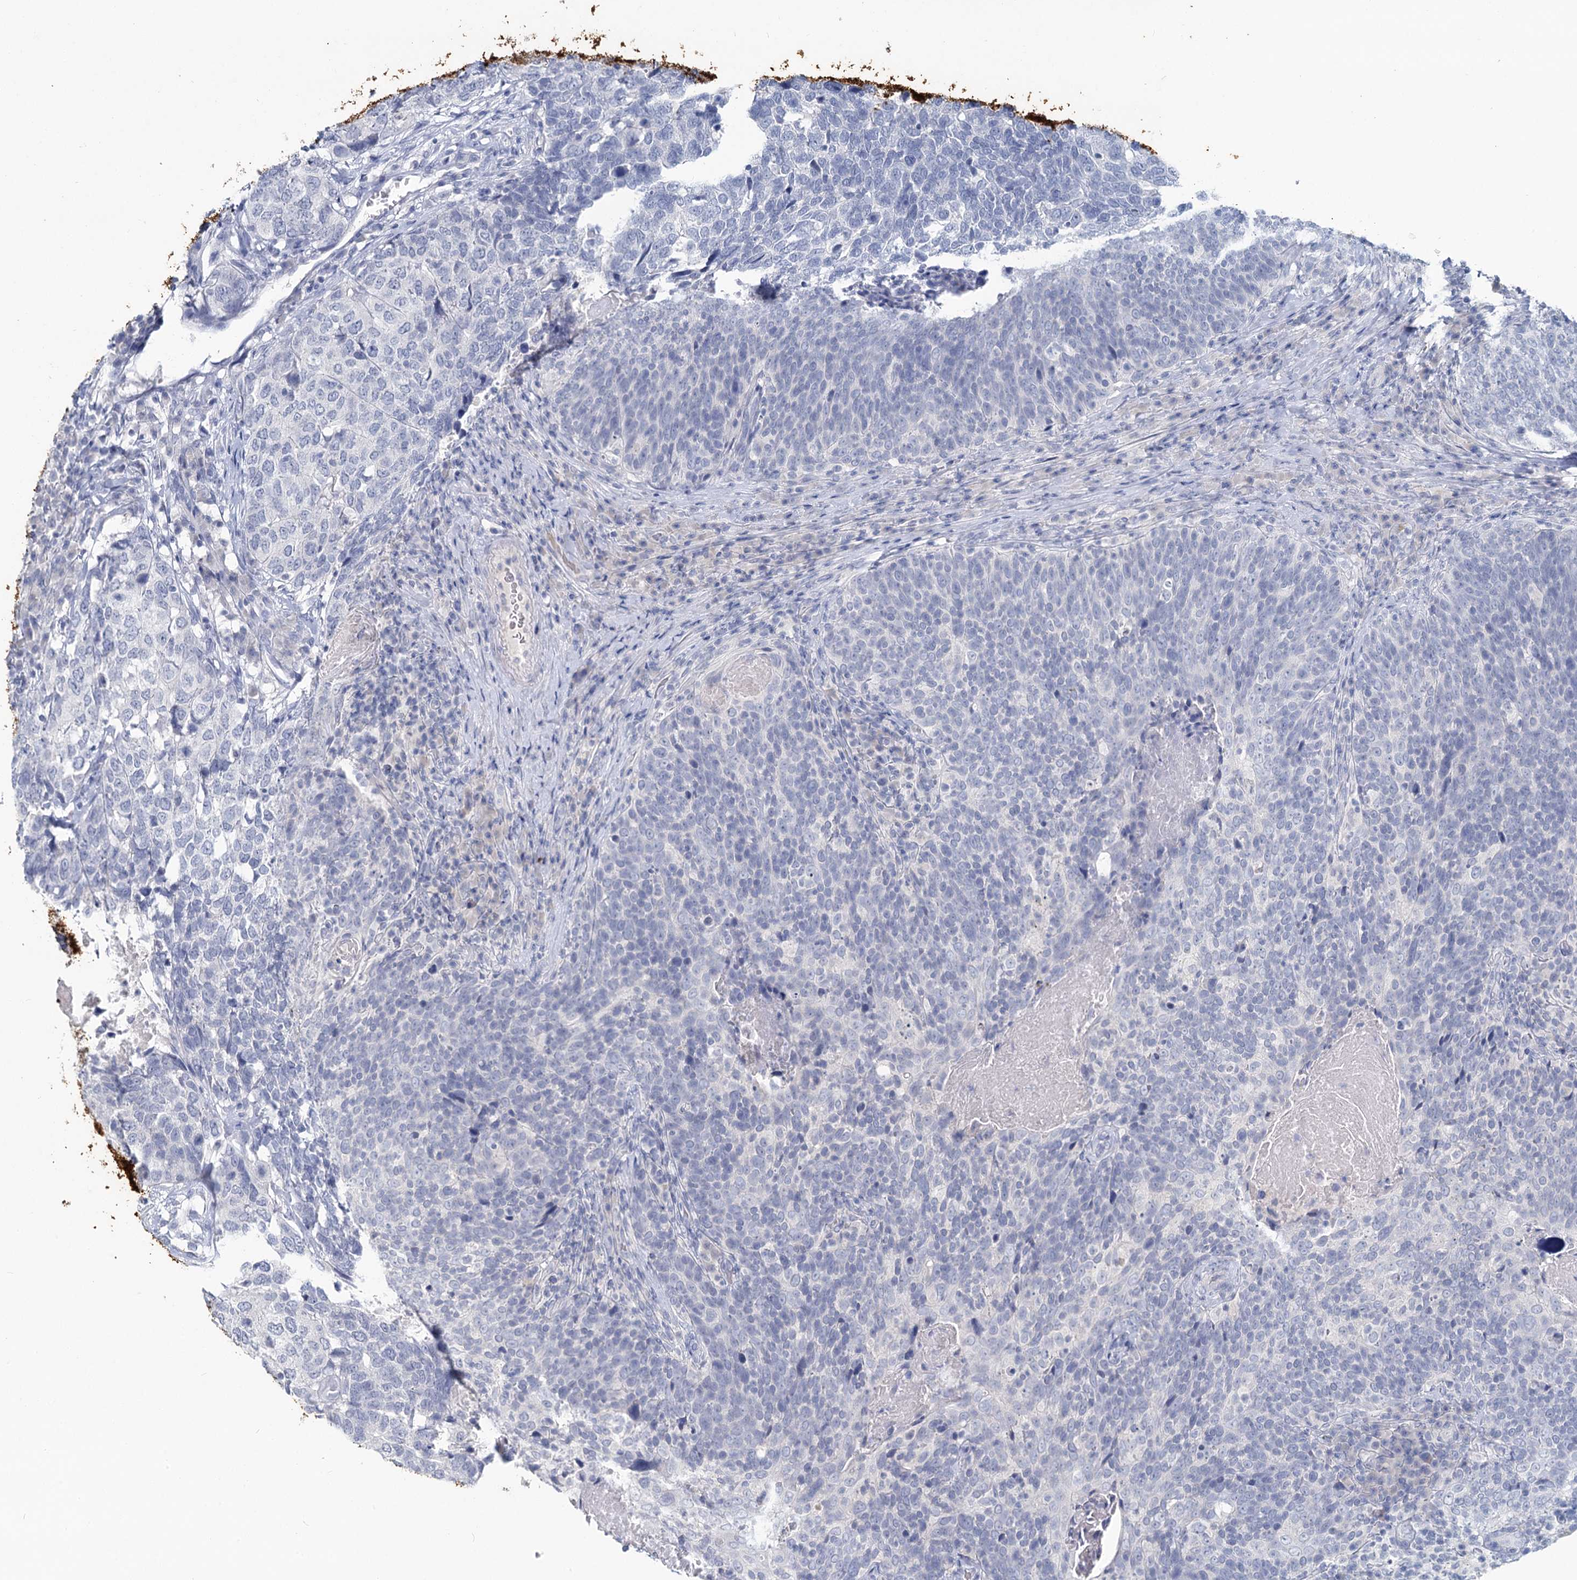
{"staining": {"intensity": "negative", "quantity": "none", "location": "none"}, "tissue": "head and neck cancer", "cell_type": "Tumor cells", "image_type": "cancer", "snomed": [{"axis": "morphology", "description": "Squamous cell carcinoma, NOS"}, {"axis": "morphology", "description": "Squamous cell carcinoma, metastatic, NOS"}, {"axis": "topography", "description": "Lymph node"}, {"axis": "topography", "description": "Head-Neck"}], "caption": "Immunohistochemical staining of head and neck cancer (squamous cell carcinoma) shows no significant positivity in tumor cells.", "gene": "CHGA", "patient": {"sex": "male", "age": 62}}